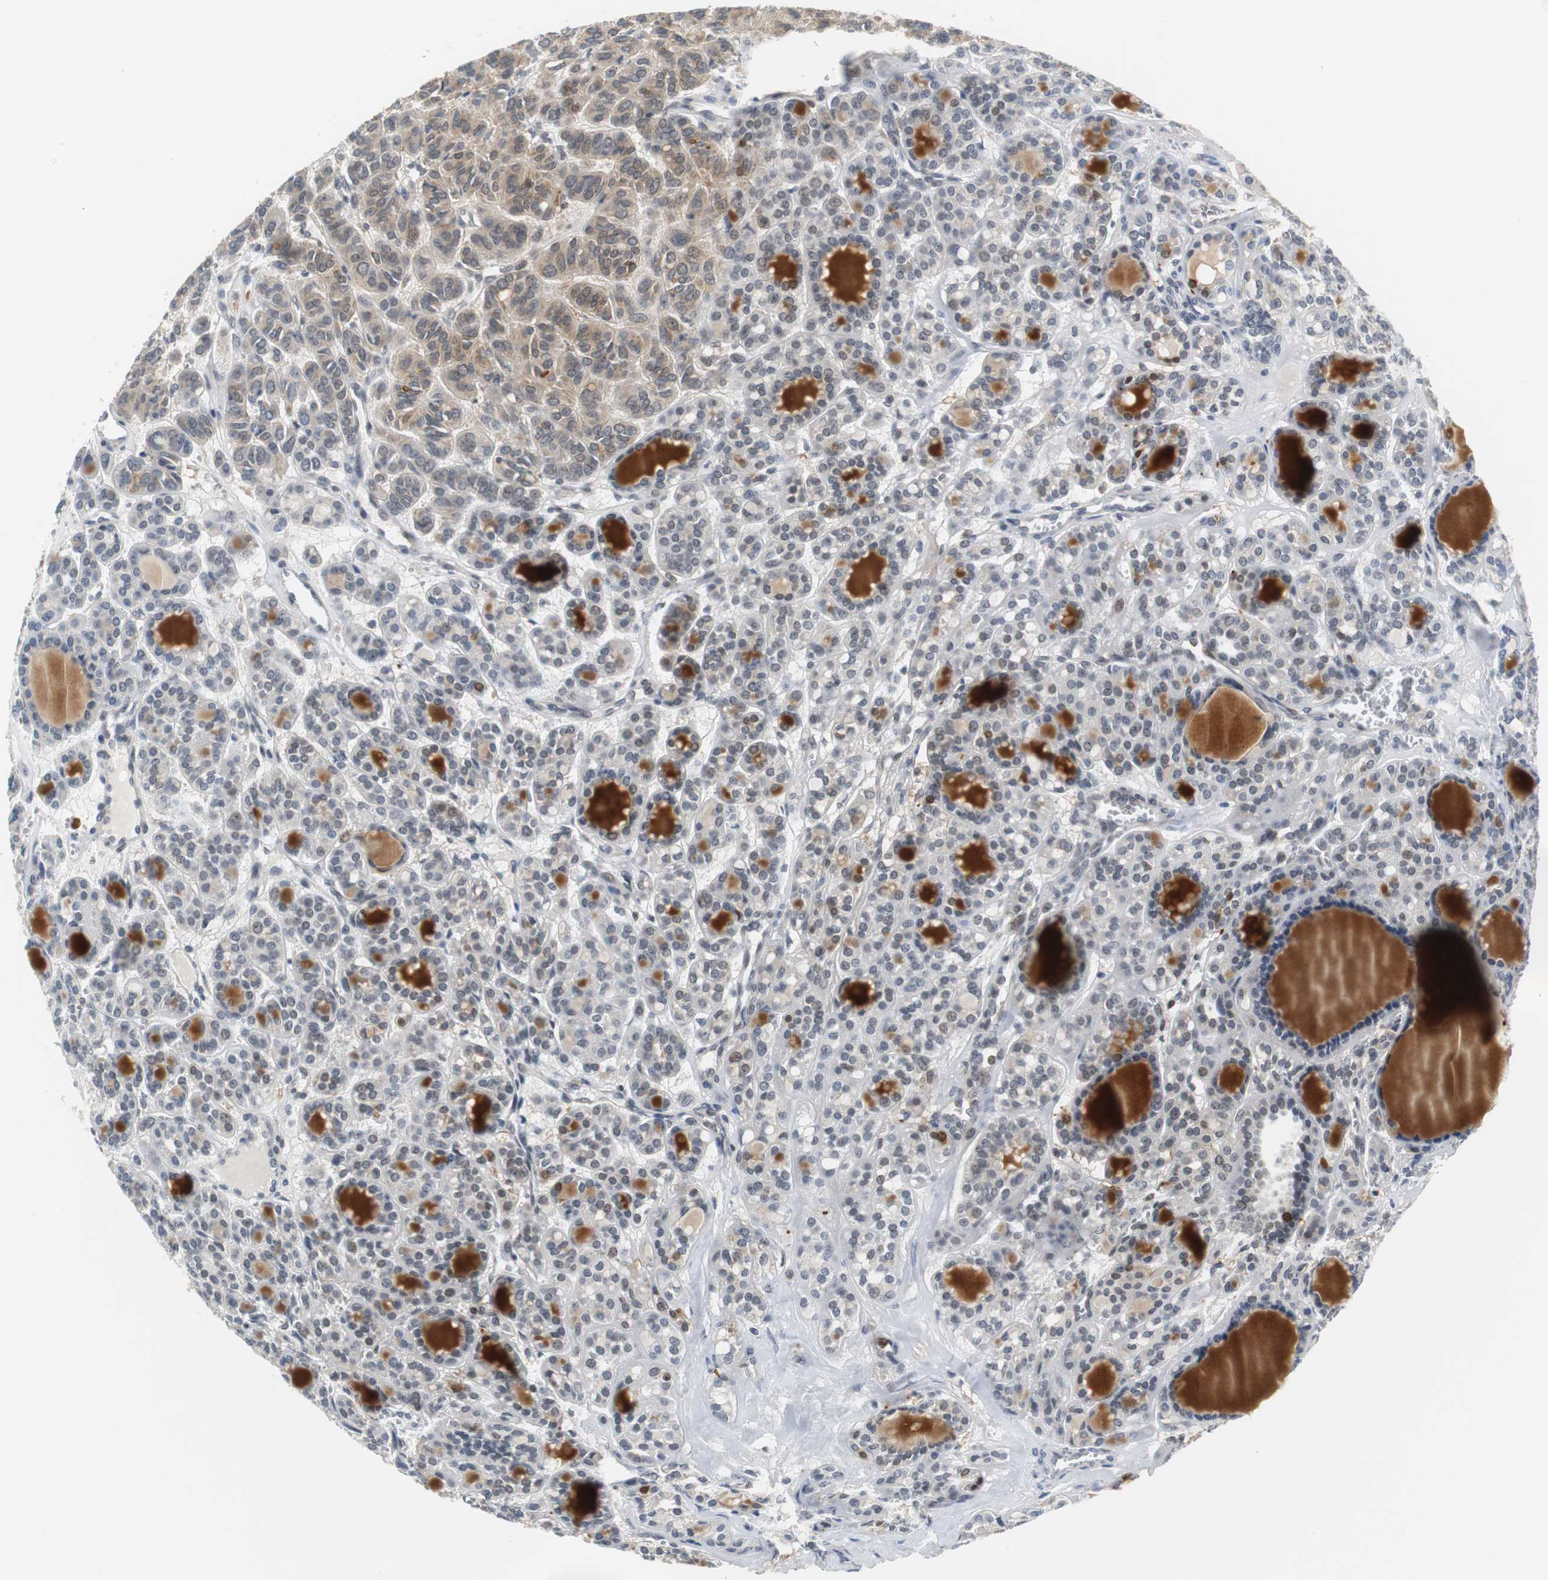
{"staining": {"intensity": "moderate", "quantity": ">75%", "location": "cytoplasmic/membranous,nuclear"}, "tissue": "thyroid cancer", "cell_type": "Tumor cells", "image_type": "cancer", "snomed": [{"axis": "morphology", "description": "Follicular adenoma carcinoma, NOS"}, {"axis": "topography", "description": "Thyroid gland"}], "caption": "Thyroid follicular adenoma carcinoma was stained to show a protein in brown. There is medium levels of moderate cytoplasmic/membranous and nuclear staining in about >75% of tumor cells. The protein is shown in brown color, while the nuclei are stained blue.", "gene": "SIRT1", "patient": {"sex": "female", "age": 71}}